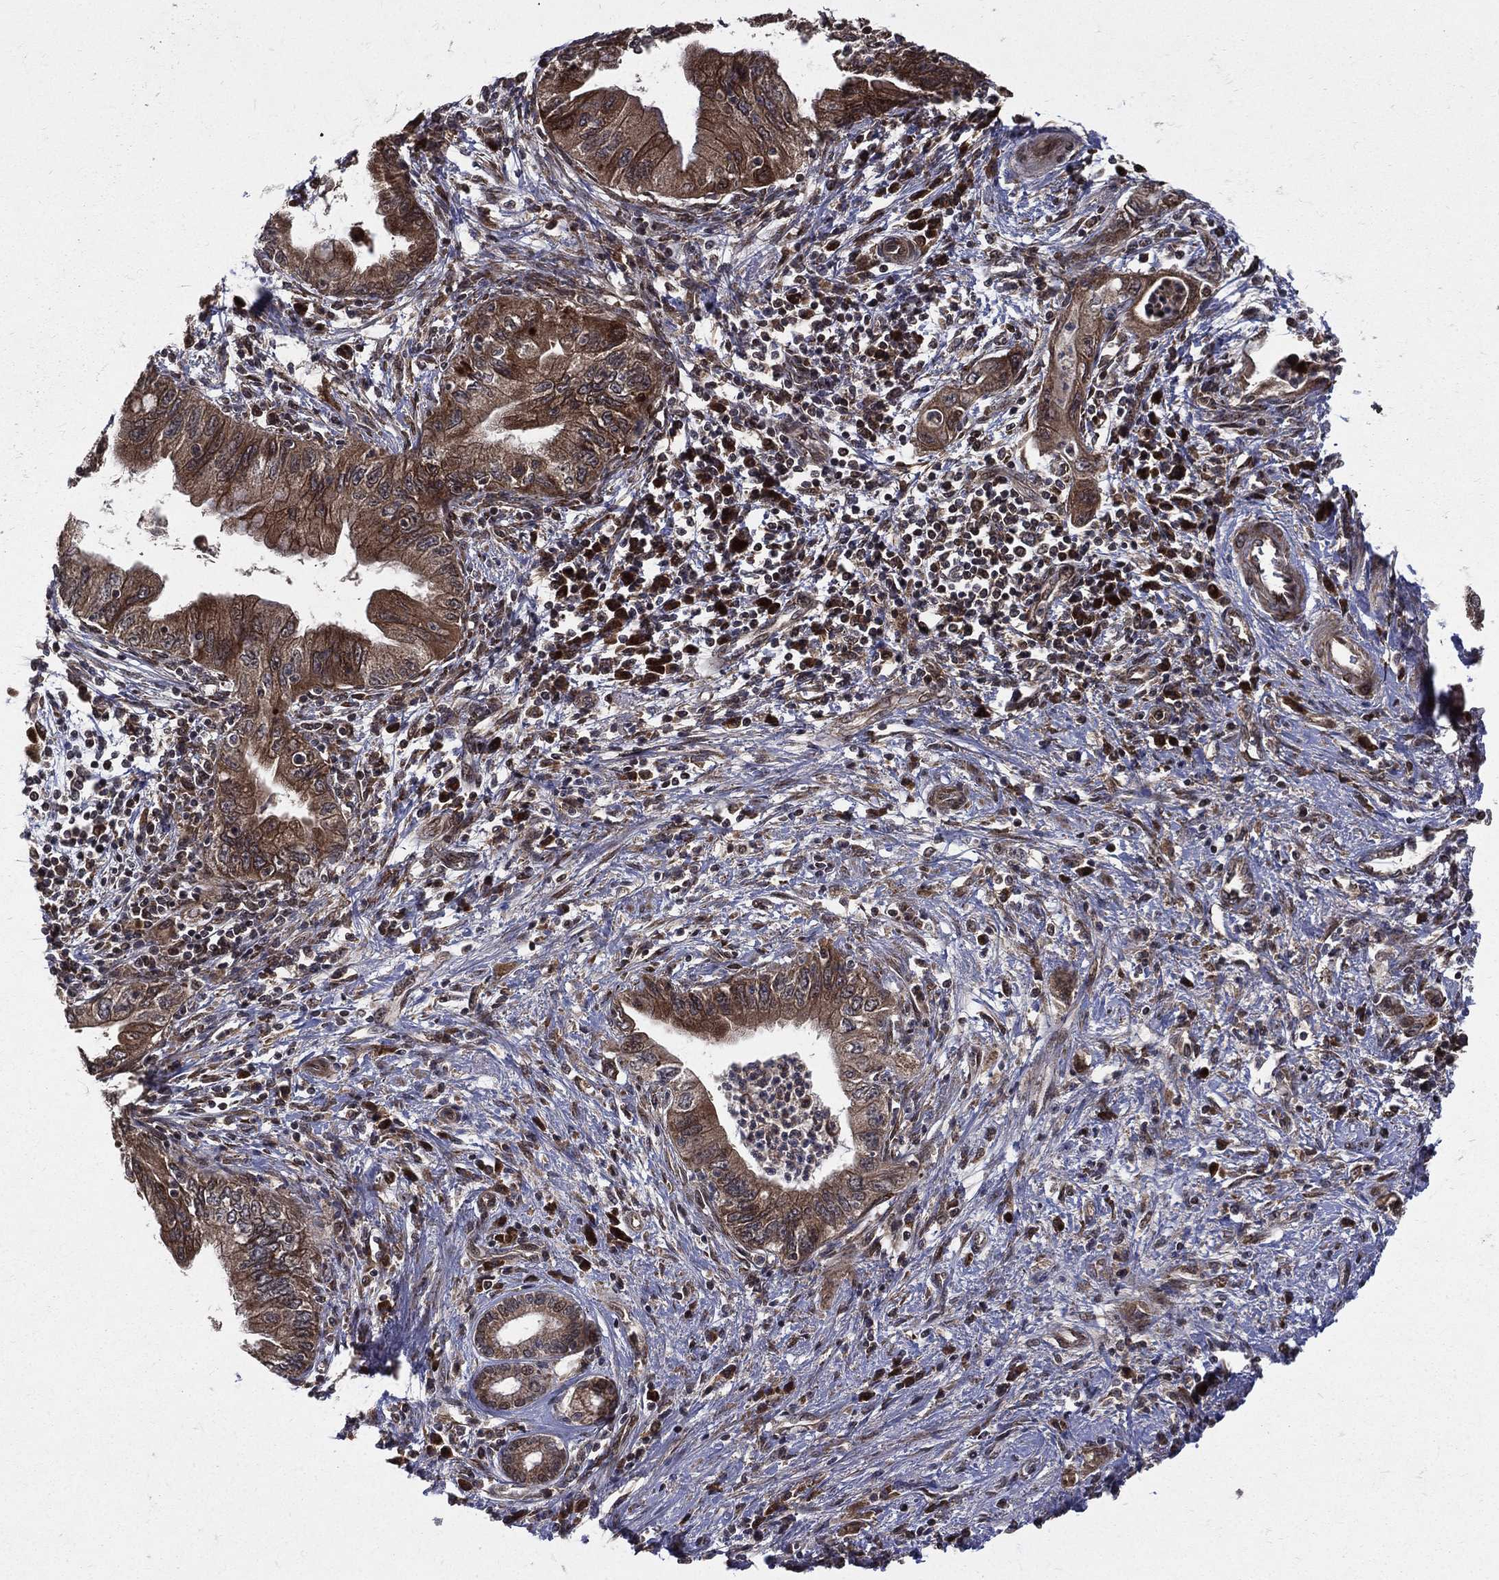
{"staining": {"intensity": "strong", "quantity": "25%-75%", "location": "cytoplasmic/membranous"}, "tissue": "pancreatic cancer", "cell_type": "Tumor cells", "image_type": "cancer", "snomed": [{"axis": "morphology", "description": "Adenocarcinoma, NOS"}, {"axis": "topography", "description": "Pancreas"}], "caption": "The immunohistochemical stain highlights strong cytoplasmic/membranous staining in tumor cells of pancreatic adenocarcinoma tissue.", "gene": "RAB11FIP4", "patient": {"sex": "female", "age": 73}}